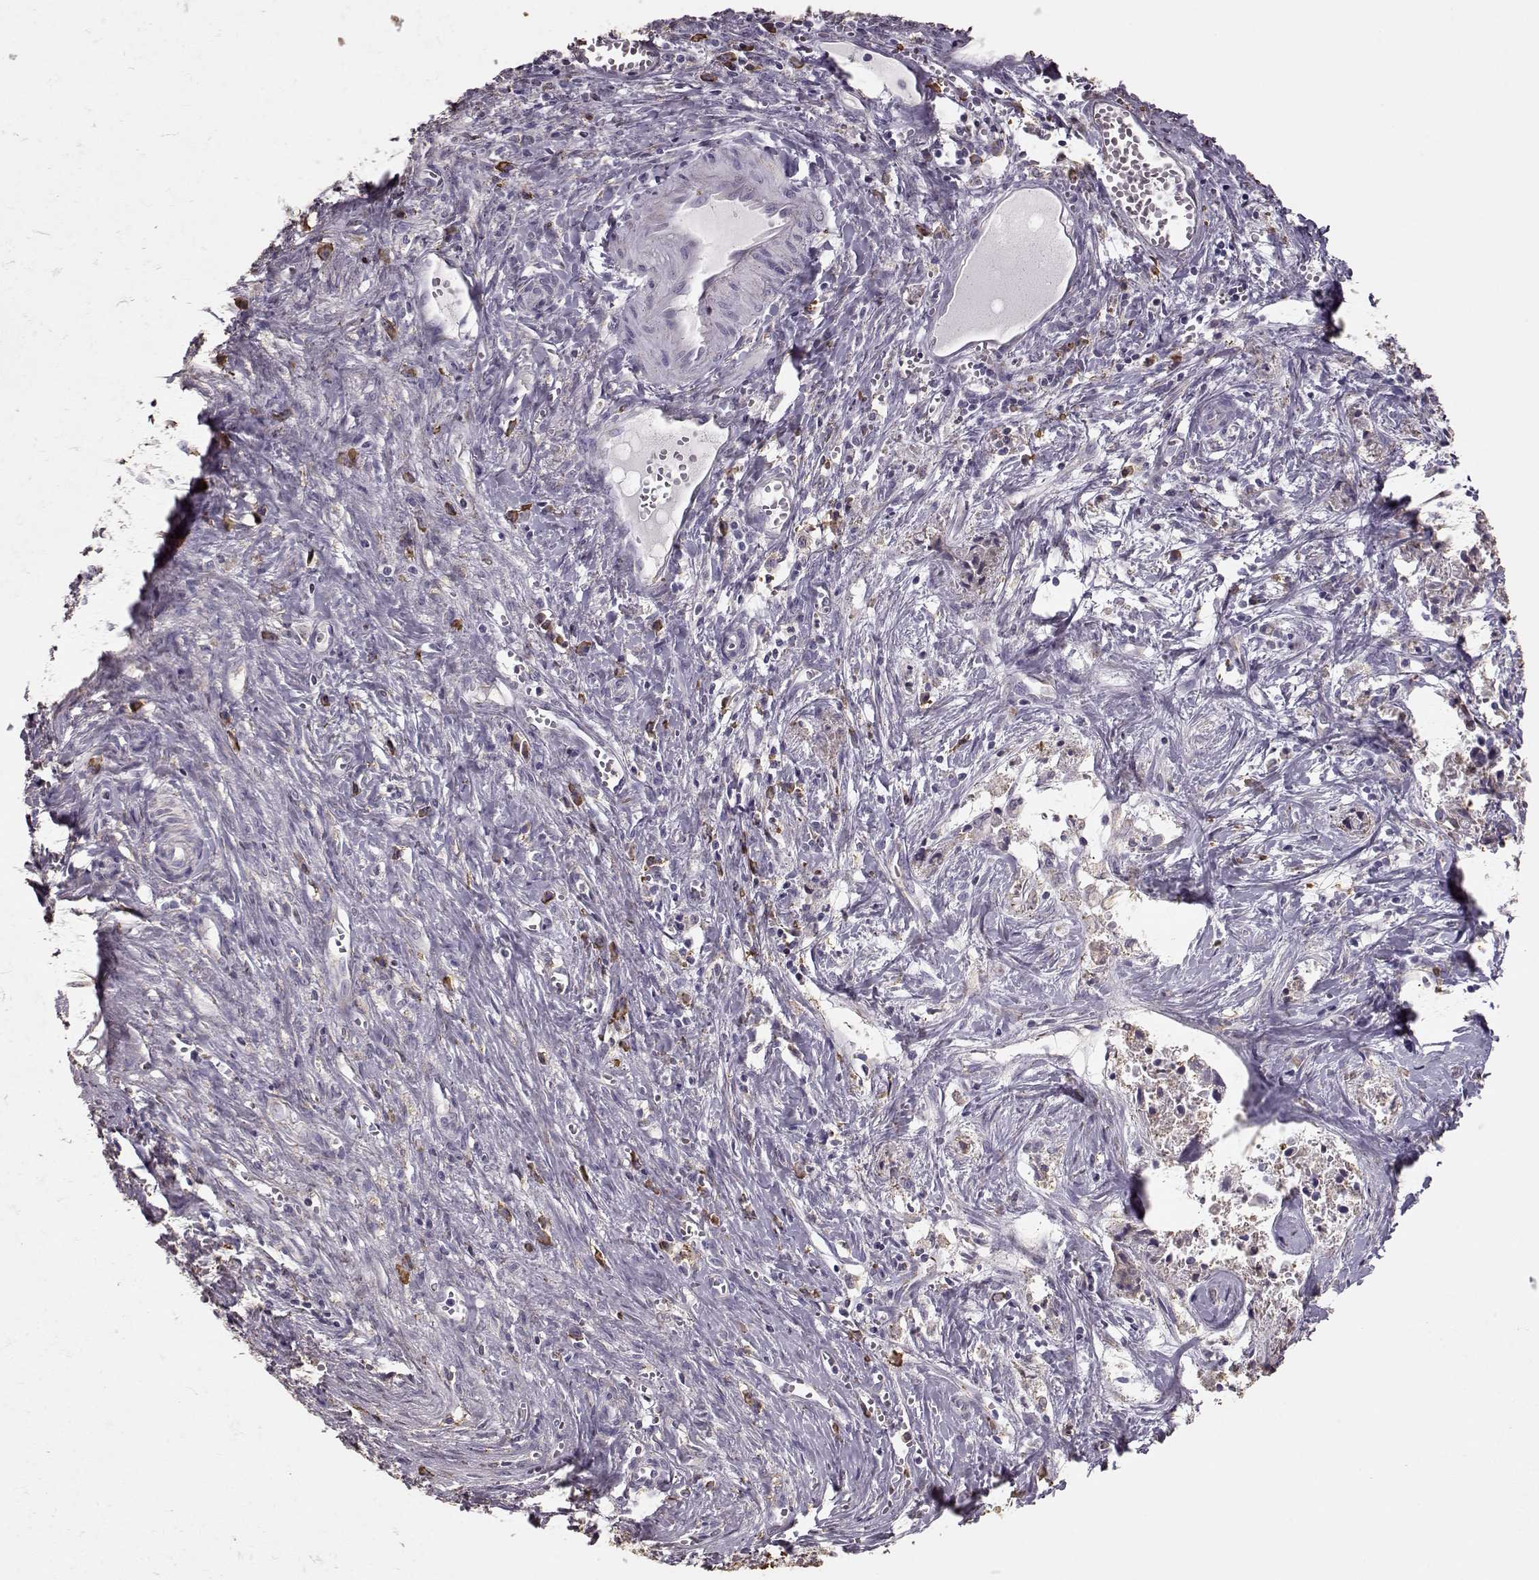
{"staining": {"intensity": "weak", "quantity": "25%-75%", "location": "cytoplasmic/membranous"}, "tissue": "liver cancer", "cell_type": "Tumor cells", "image_type": "cancer", "snomed": [{"axis": "morphology", "description": "Cholangiocarcinoma"}, {"axis": "topography", "description": "Liver"}], "caption": "IHC image of neoplastic tissue: human liver cholangiocarcinoma stained using immunohistochemistry displays low levels of weak protein expression localized specifically in the cytoplasmic/membranous of tumor cells, appearing as a cytoplasmic/membranous brown color.", "gene": "GABRG3", "patient": {"sex": "female", "age": 65}}